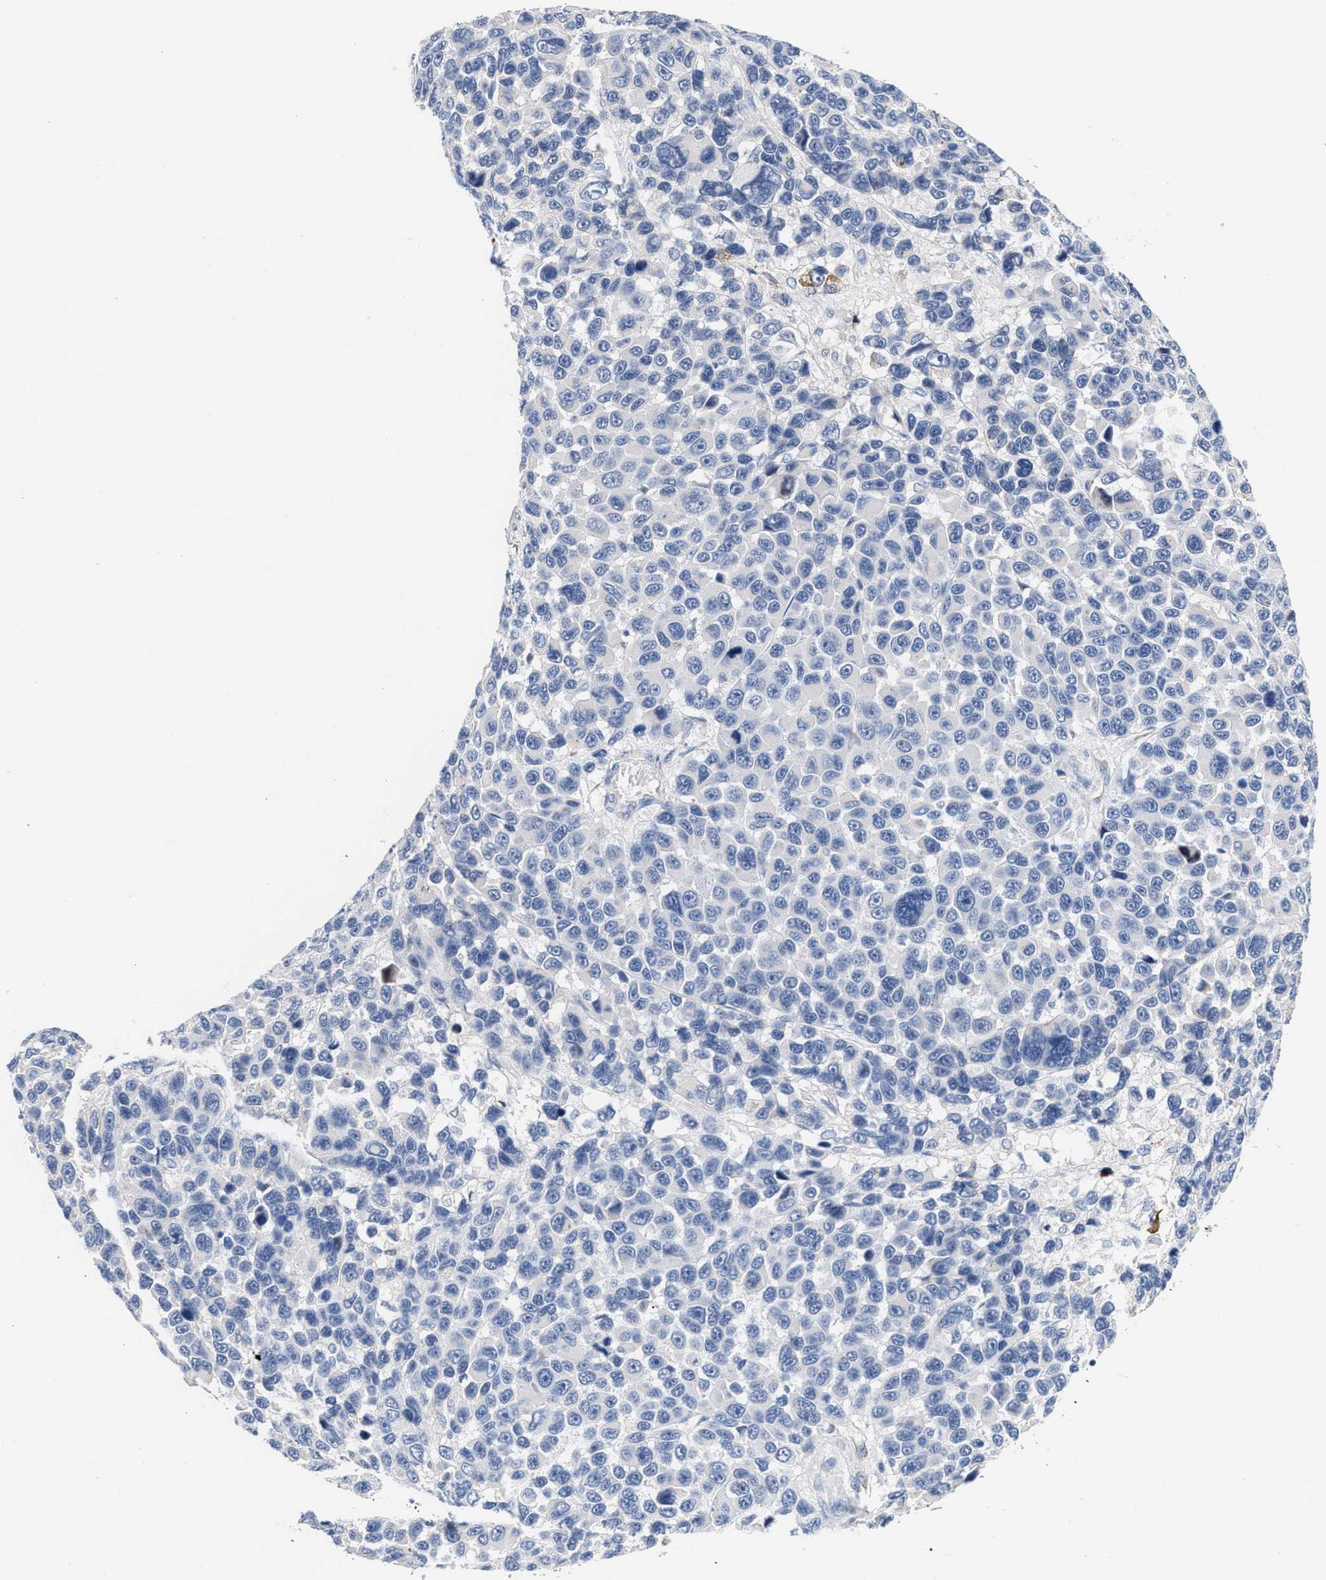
{"staining": {"intensity": "negative", "quantity": "none", "location": "none"}, "tissue": "melanoma", "cell_type": "Tumor cells", "image_type": "cancer", "snomed": [{"axis": "morphology", "description": "Malignant melanoma, NOS"}, {"axis": "topography", "description": "Skin"}], "caption": "Tumor cells are negative for protein expression in human malignant melanoma.", "gene": "ACTL7B", "patient": {"sex": "male", "age": 53}}